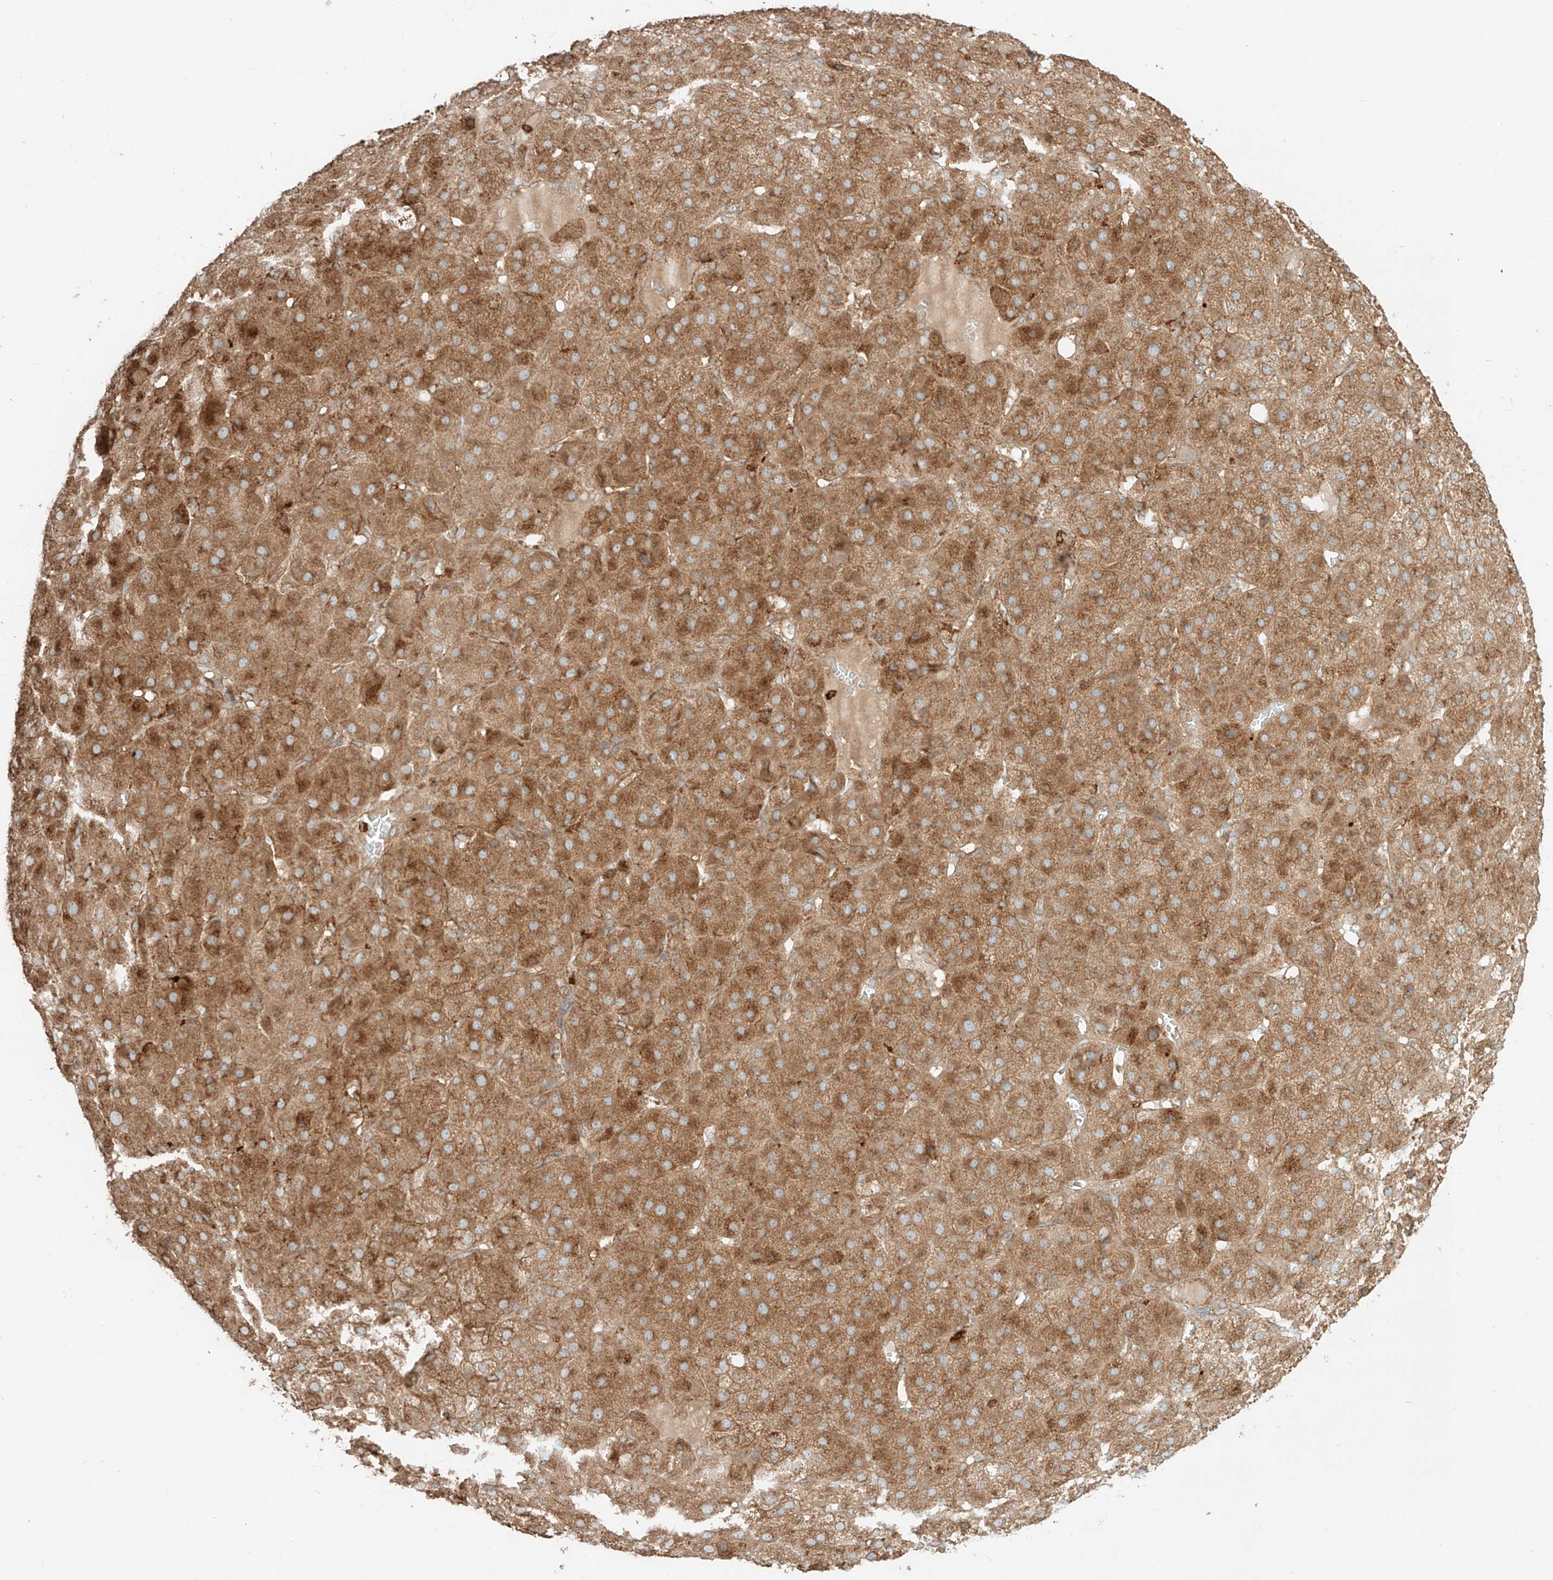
{"staining": {"intensity": "moderate", "quantity": ">75%", "location": "cytoplasmic/membranous"}, "tissue": "adrenal gland", "cell_type": "Glandular cells", "image_type": "normal", "snomed": [{"axis": "morphology", "description": "Normal tissue, NOS"}, {"axis": "topography", "description": "Adrenal gland"}], "caption": "Human adrenal gland stained for a protein (brown) displays moderate cytoplasmic/membranous positive expression in about >75% of glandular cells.", "gene": "CCDC115", "patient": {"sex": "female", "age": 57}}